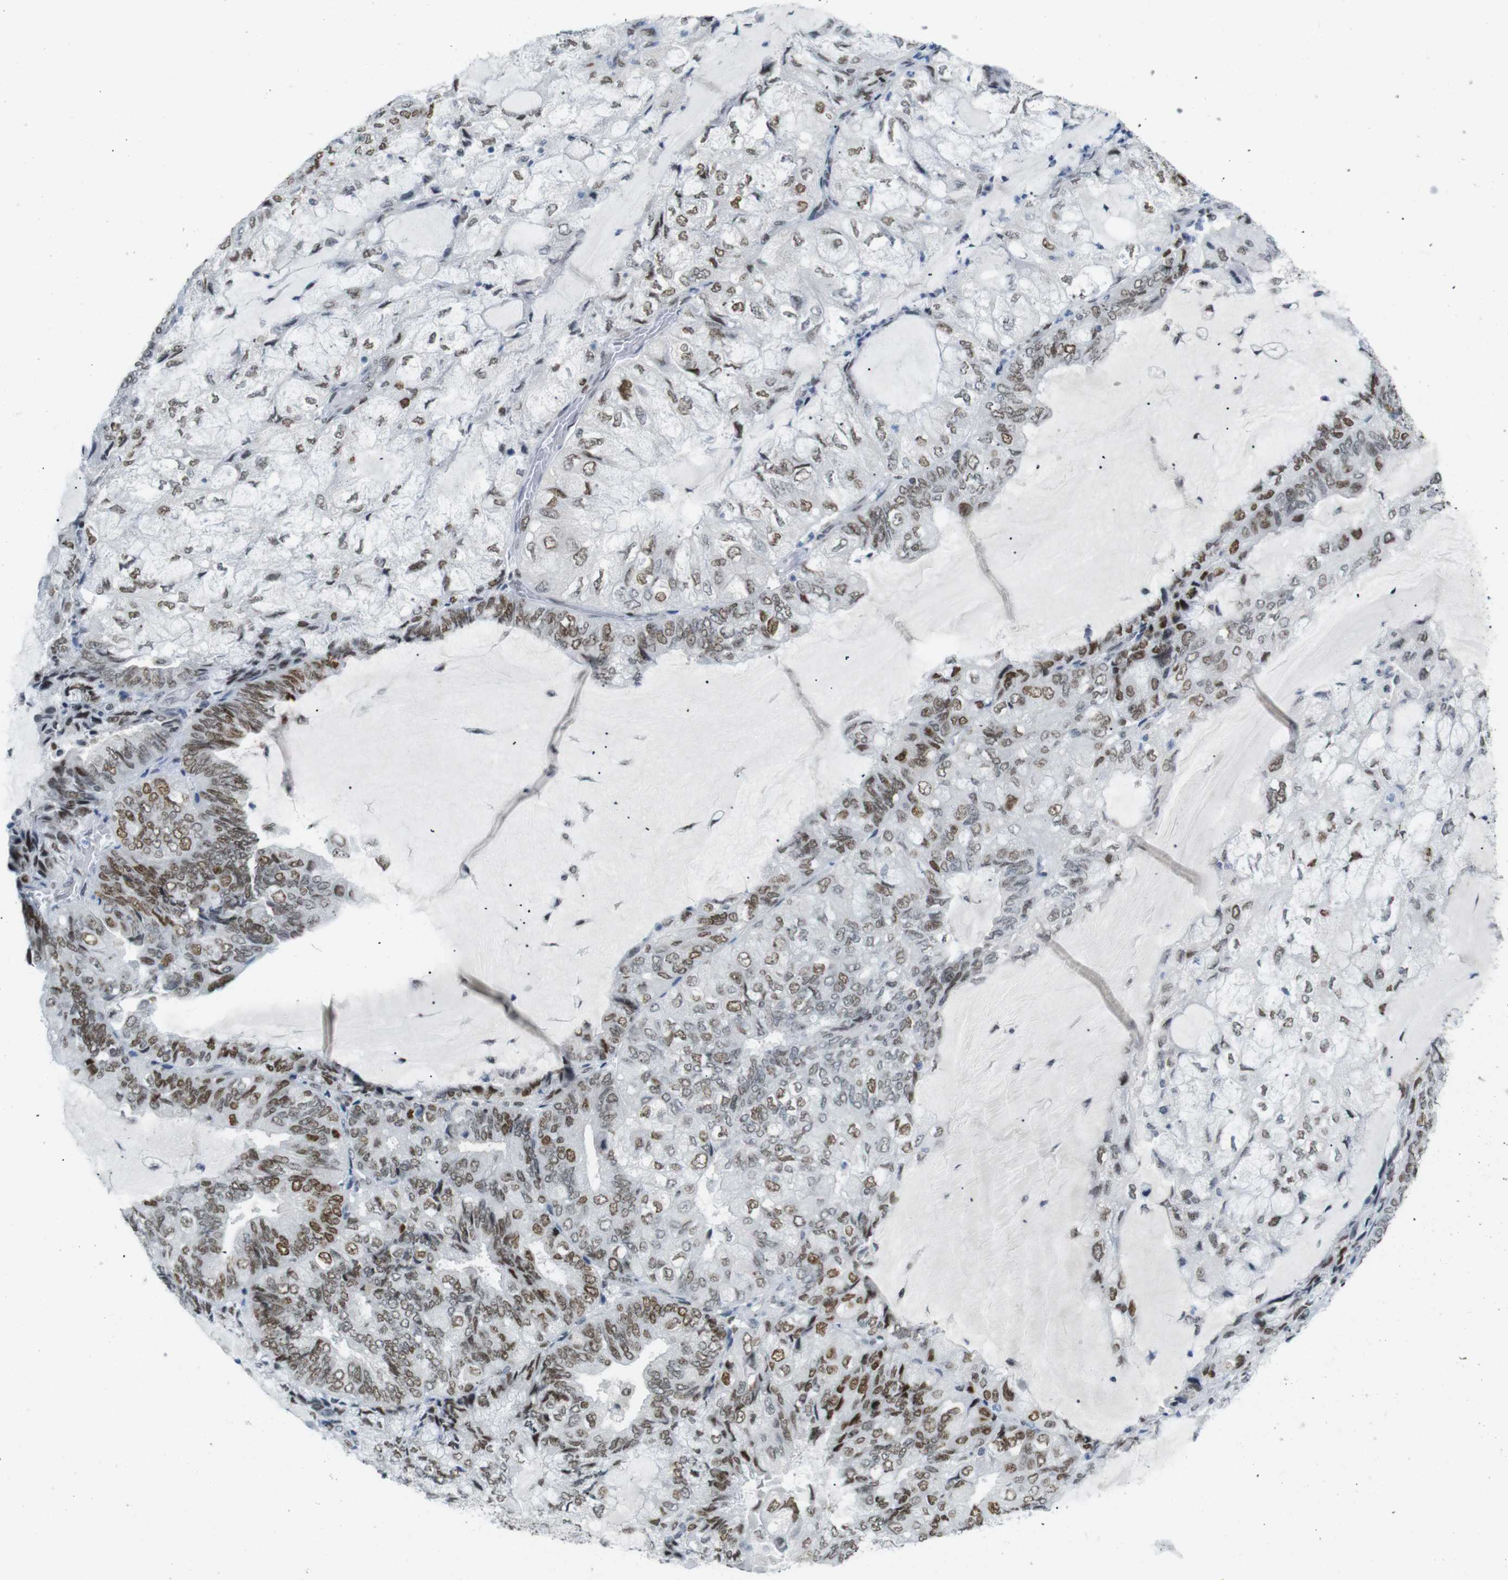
{"staining": {"intensity": "moderate", "quantity": ">75%", "location": "nuclear"}, "tissue": "endometrial cancer", "cell_type": "Tumor cells", "image_type": "cancer", "snomed": [{"axis": "morphology", "description": "Adenocarcinoma, NOS"}, {"axis": "topography", "description": "Endometrium"}], "caption": "The immunohistochemical stain shows moderate nuclear expression in tumor cells of adenocarcinoma (endometrial) tissue.", "gene": "RIOX2", "patient": {"sex": "female", "age": 81}}